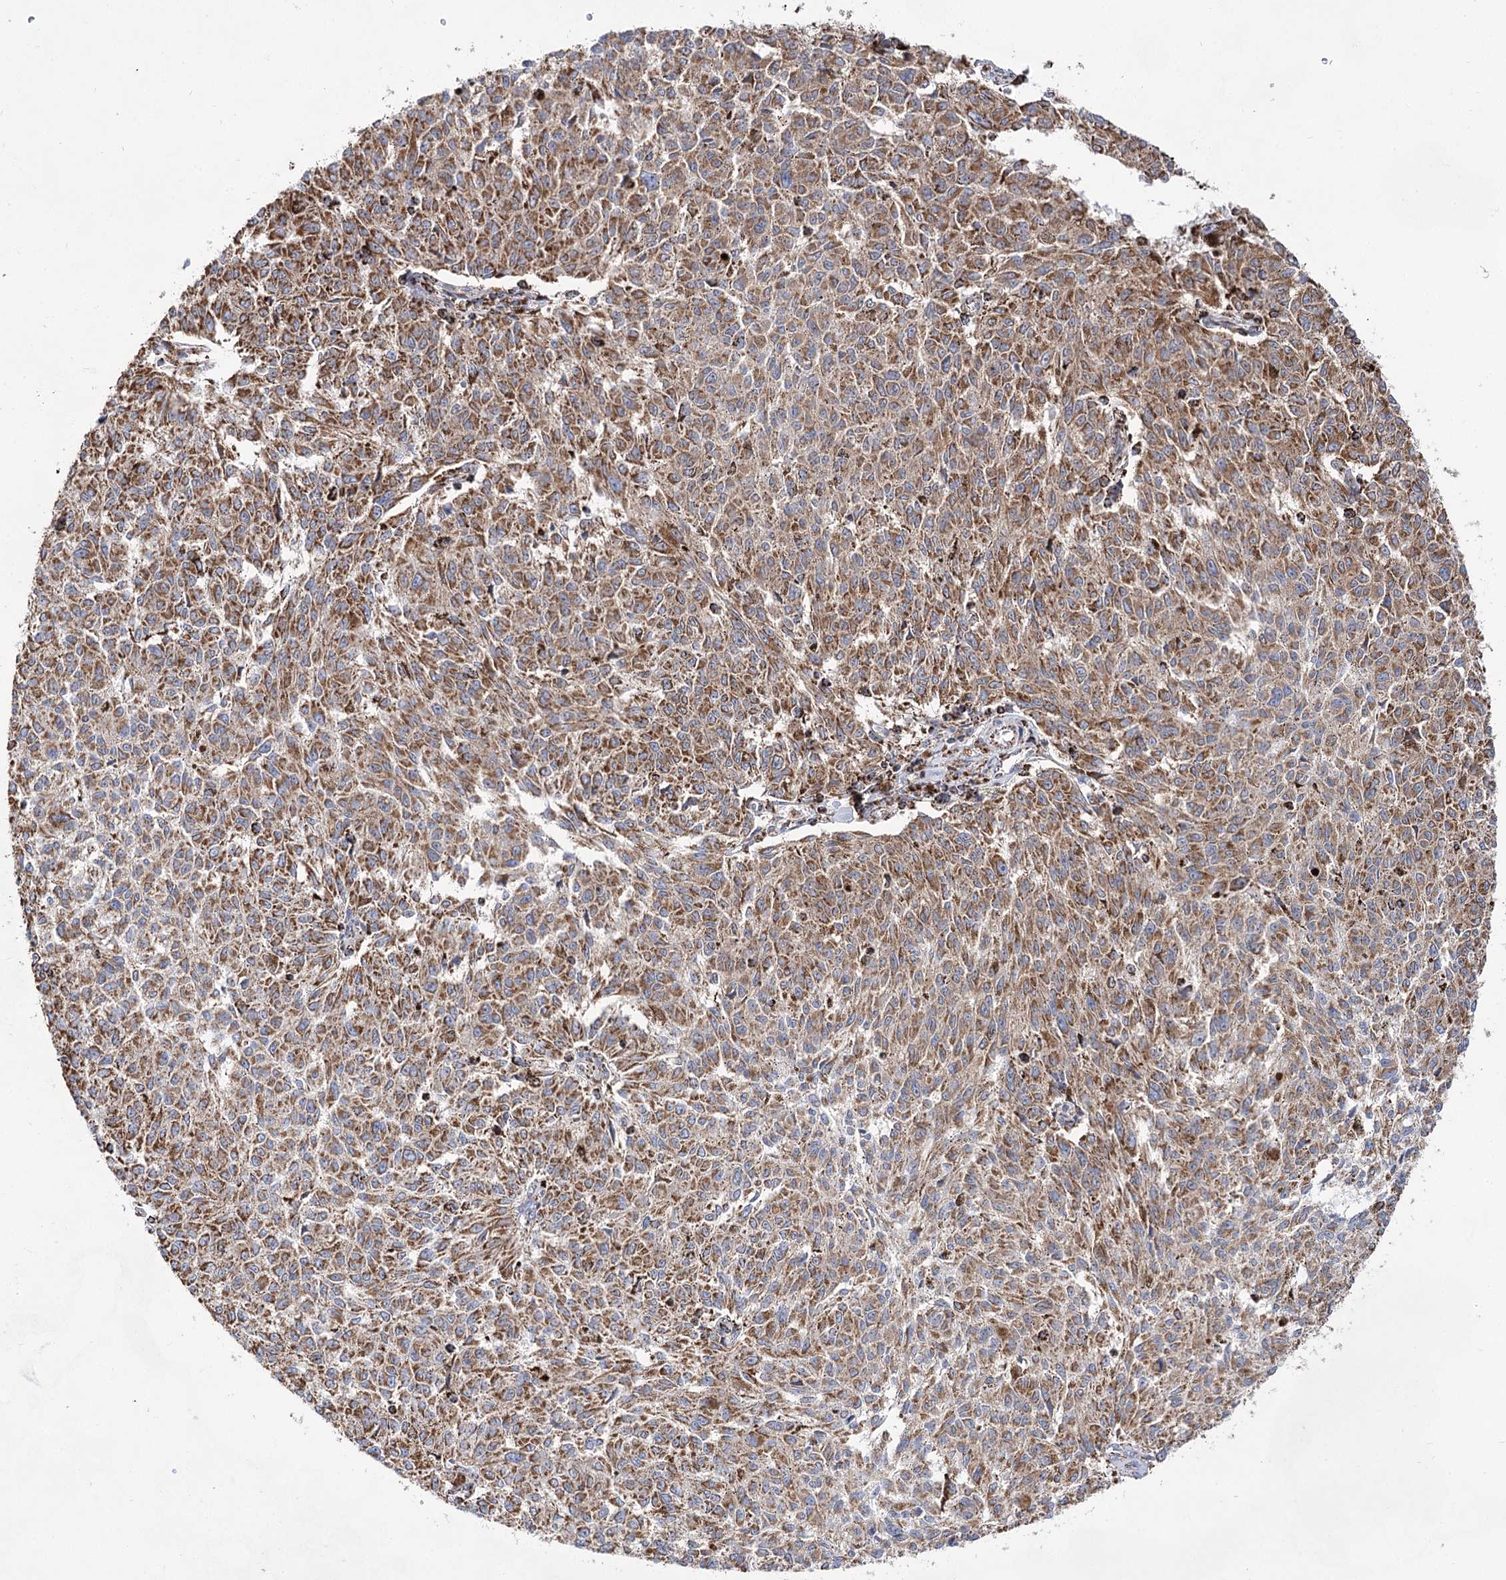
{"staining": {"intensity": "moderate", "quantity": ">75%", "location": "cytoplasmic/membranous"}, "tissue": "melanoma", "cell_type": "Tumor cells", "image_type": "cancer", "snomed": [{"axis": "morphology", "description": "Malignant melanoma, NOS"}, {"axis": "topography", "description": "Skin"}], "caption": "The image demonstrates staining of melanoma, revealing moderate cytoplasmic/membranous protein positivity (brown color) within tumor cells.", "gene": "NADK2", "patient": {"sex": "female", "age": 72}}